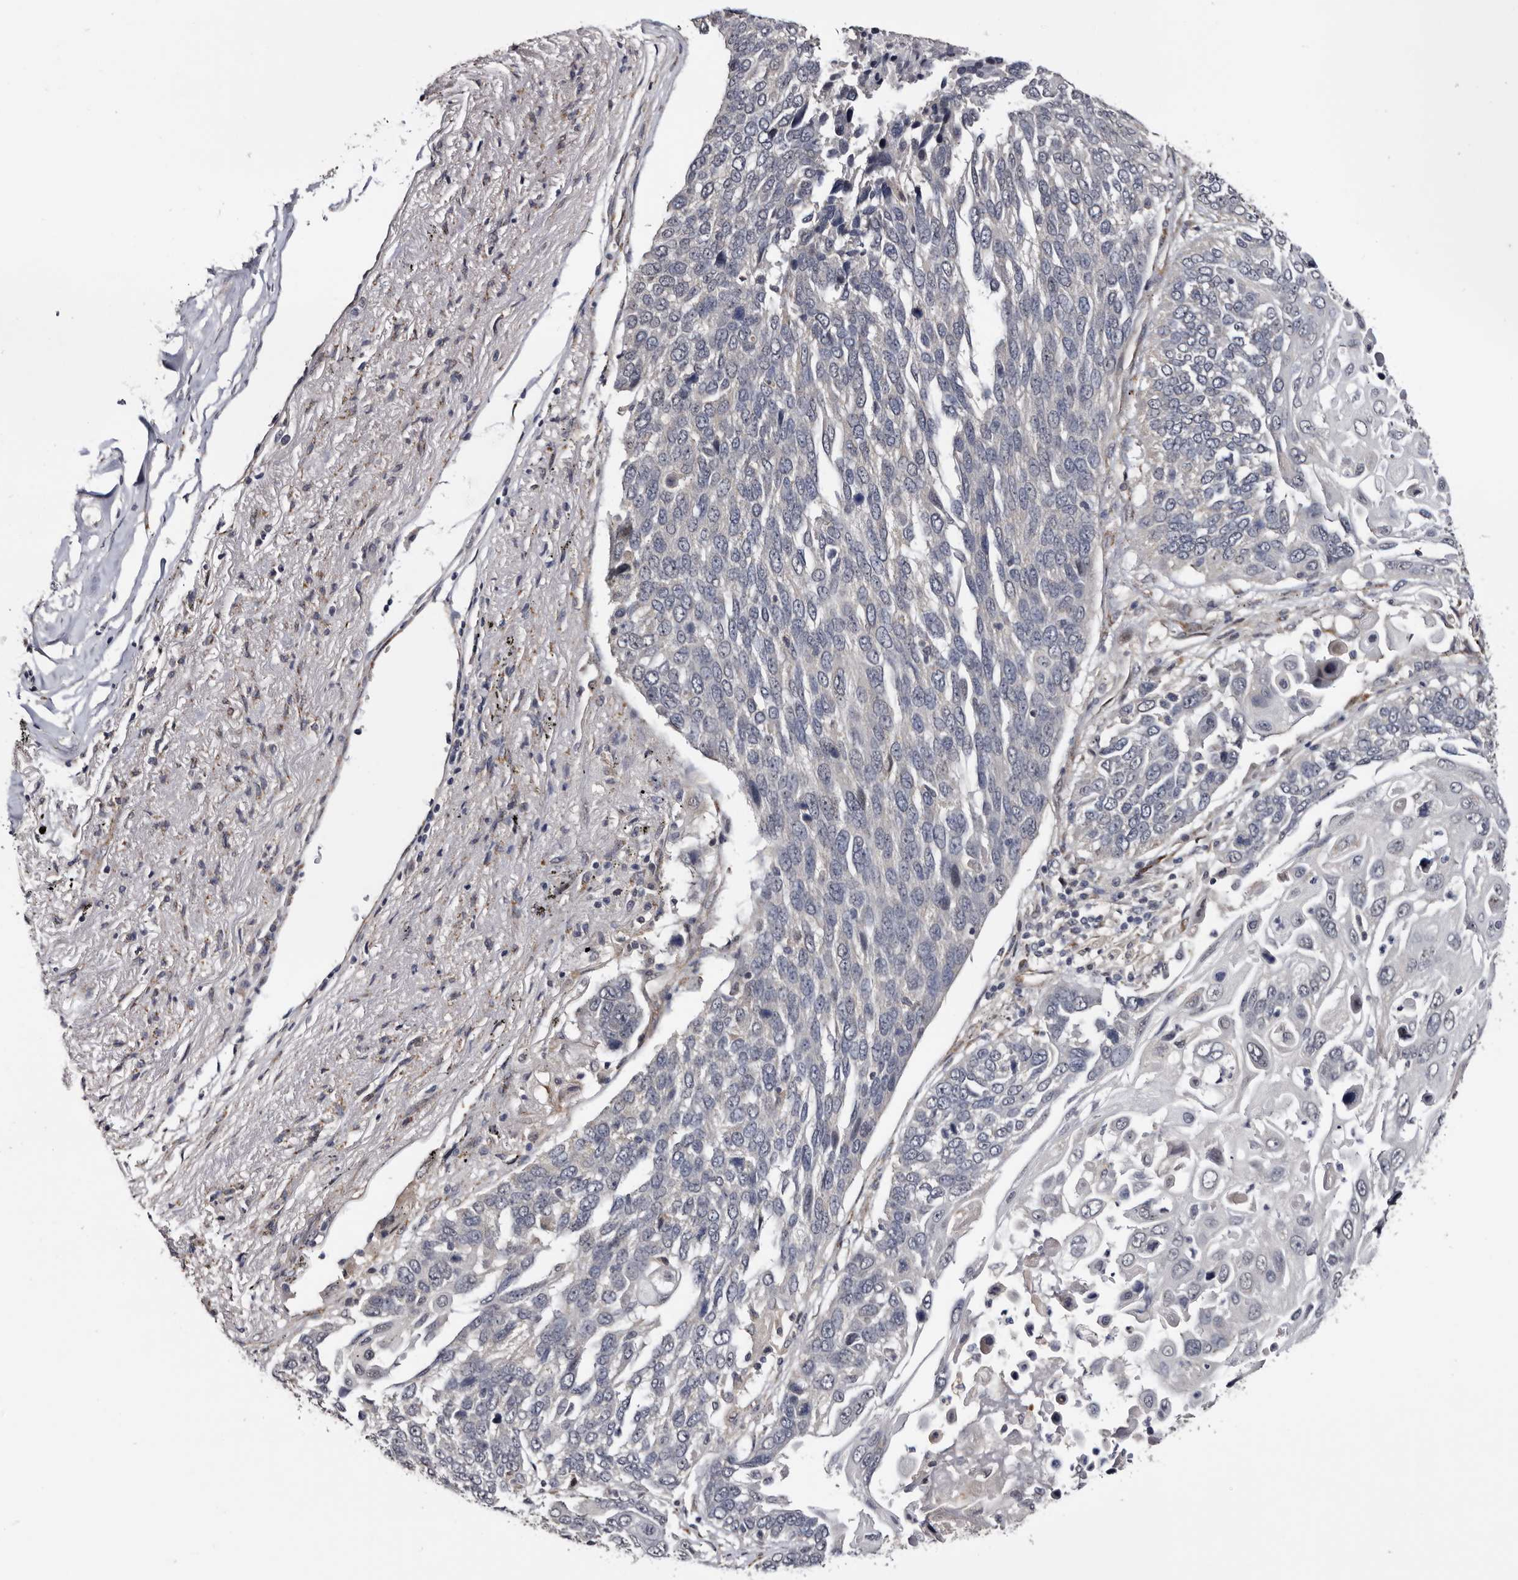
{"staining": {"intensity": "negative", "quantity": "none", "location": "none"}, "tissue": "lung cancer", "cell_type": "Tumor cells", "image_type": "cancer", "snomed": [{"axis": "morphology", "description": "Squamous cell carcinoma, NOS"}, {"axis": "topography", "description": "Lung"}], "caption": "DAB immunohistochemical staining of squamous cell carcinoma (lung) displays no significant staining in tumor cells. (IHC, brightfield microscopy, high magnification).", "gene": "ARMCX2", "patient": {"sex": "male", "age": 66}}